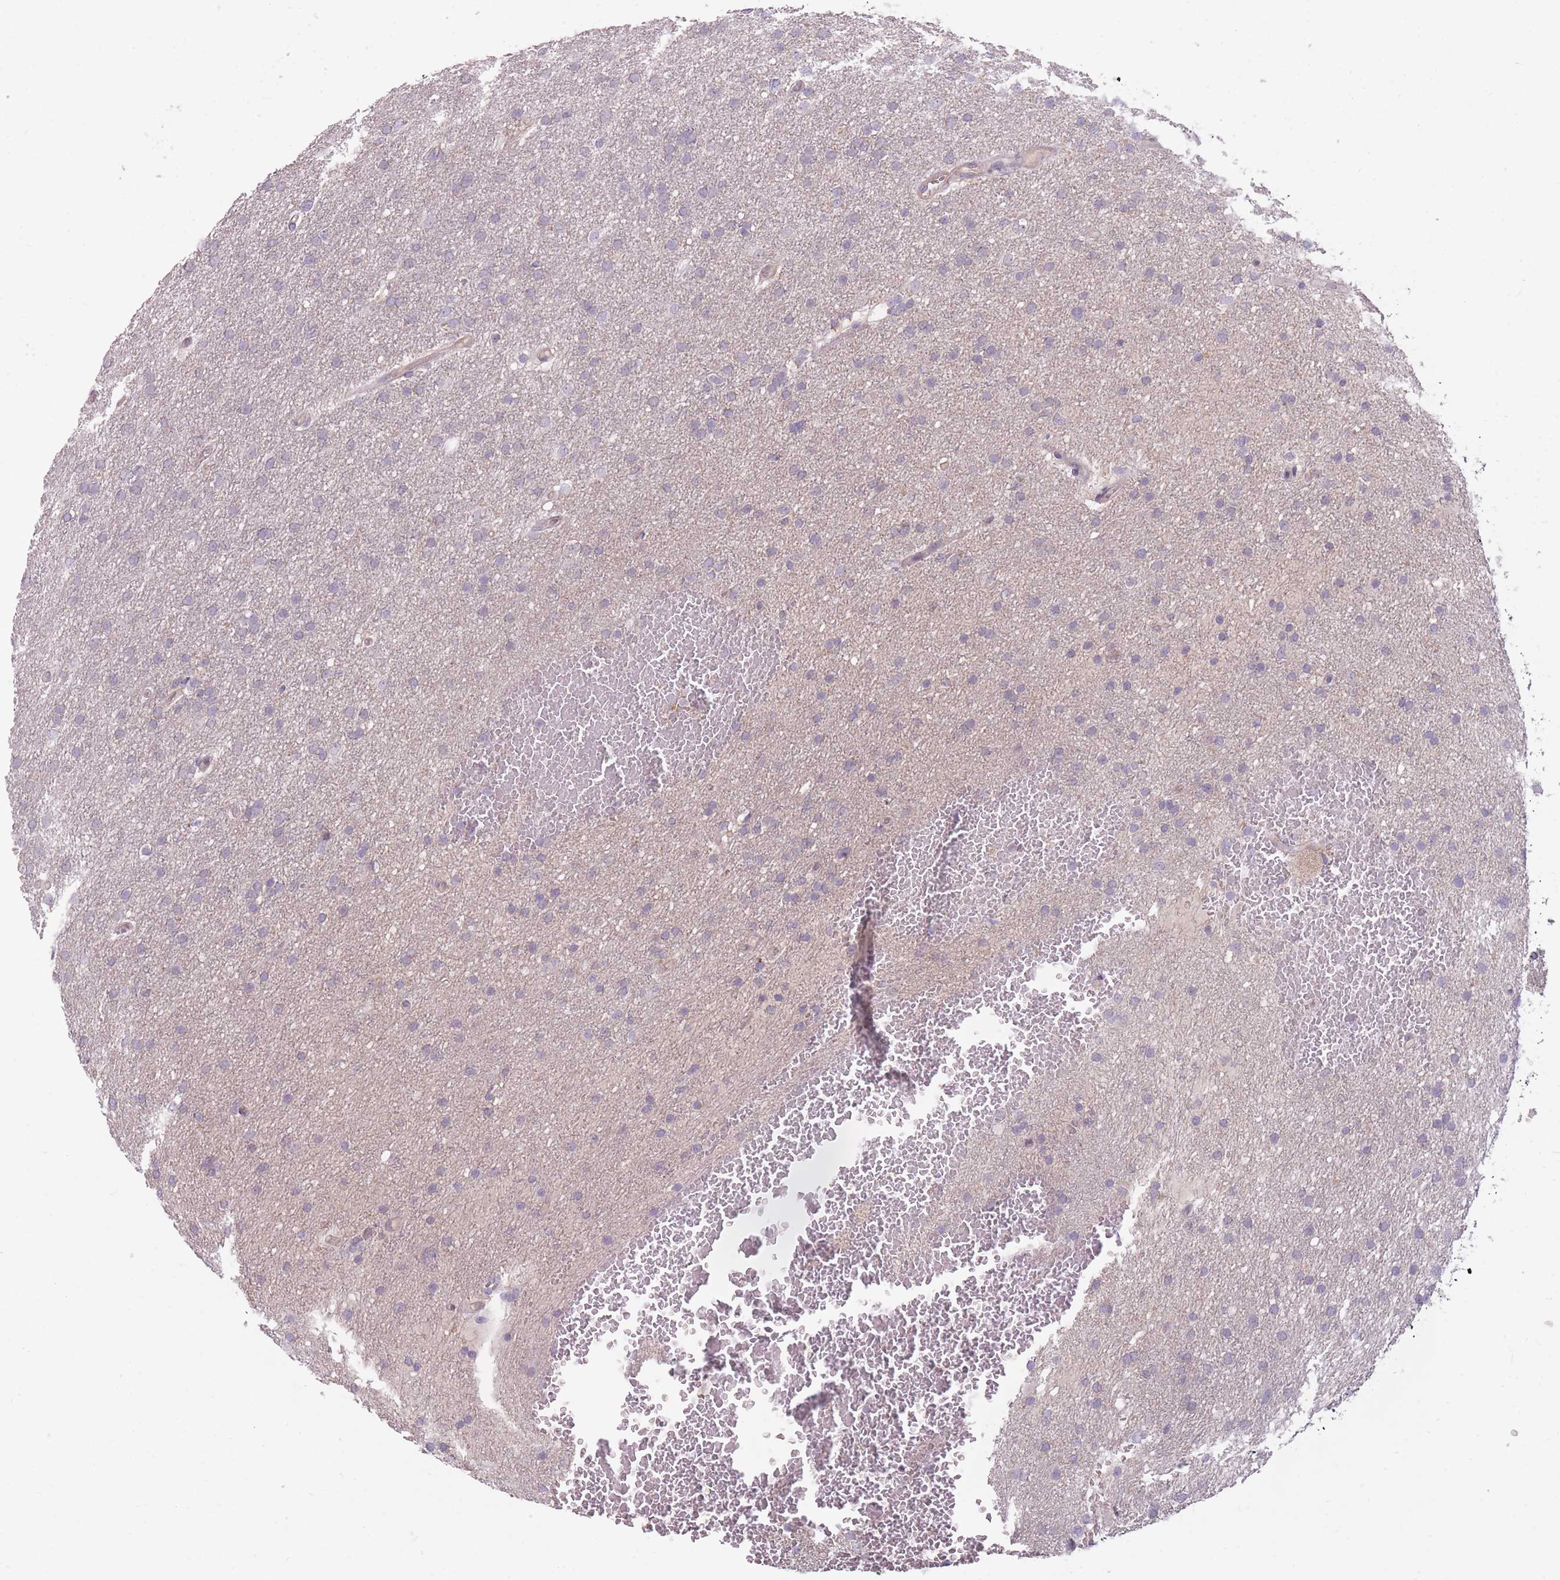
{"staining": {"intensity": "negative", "quantity": "none", "location": "none"}, "tissue": "glioma", "cell_type": "Tumor cells", "image_type": "cancer", "snomed": [{"axis": "morphology", "description": "Glioma, malignant, High grade"}, {"axis": "topography", "description": "Cerebral cortex"}], "caption": "Human glioma stained for a protein using immunohistochemistry (IHC) reveals no positivity in tumor cells.", "gene": "TET3", "patient": {"sex": "female", "age": 36}}